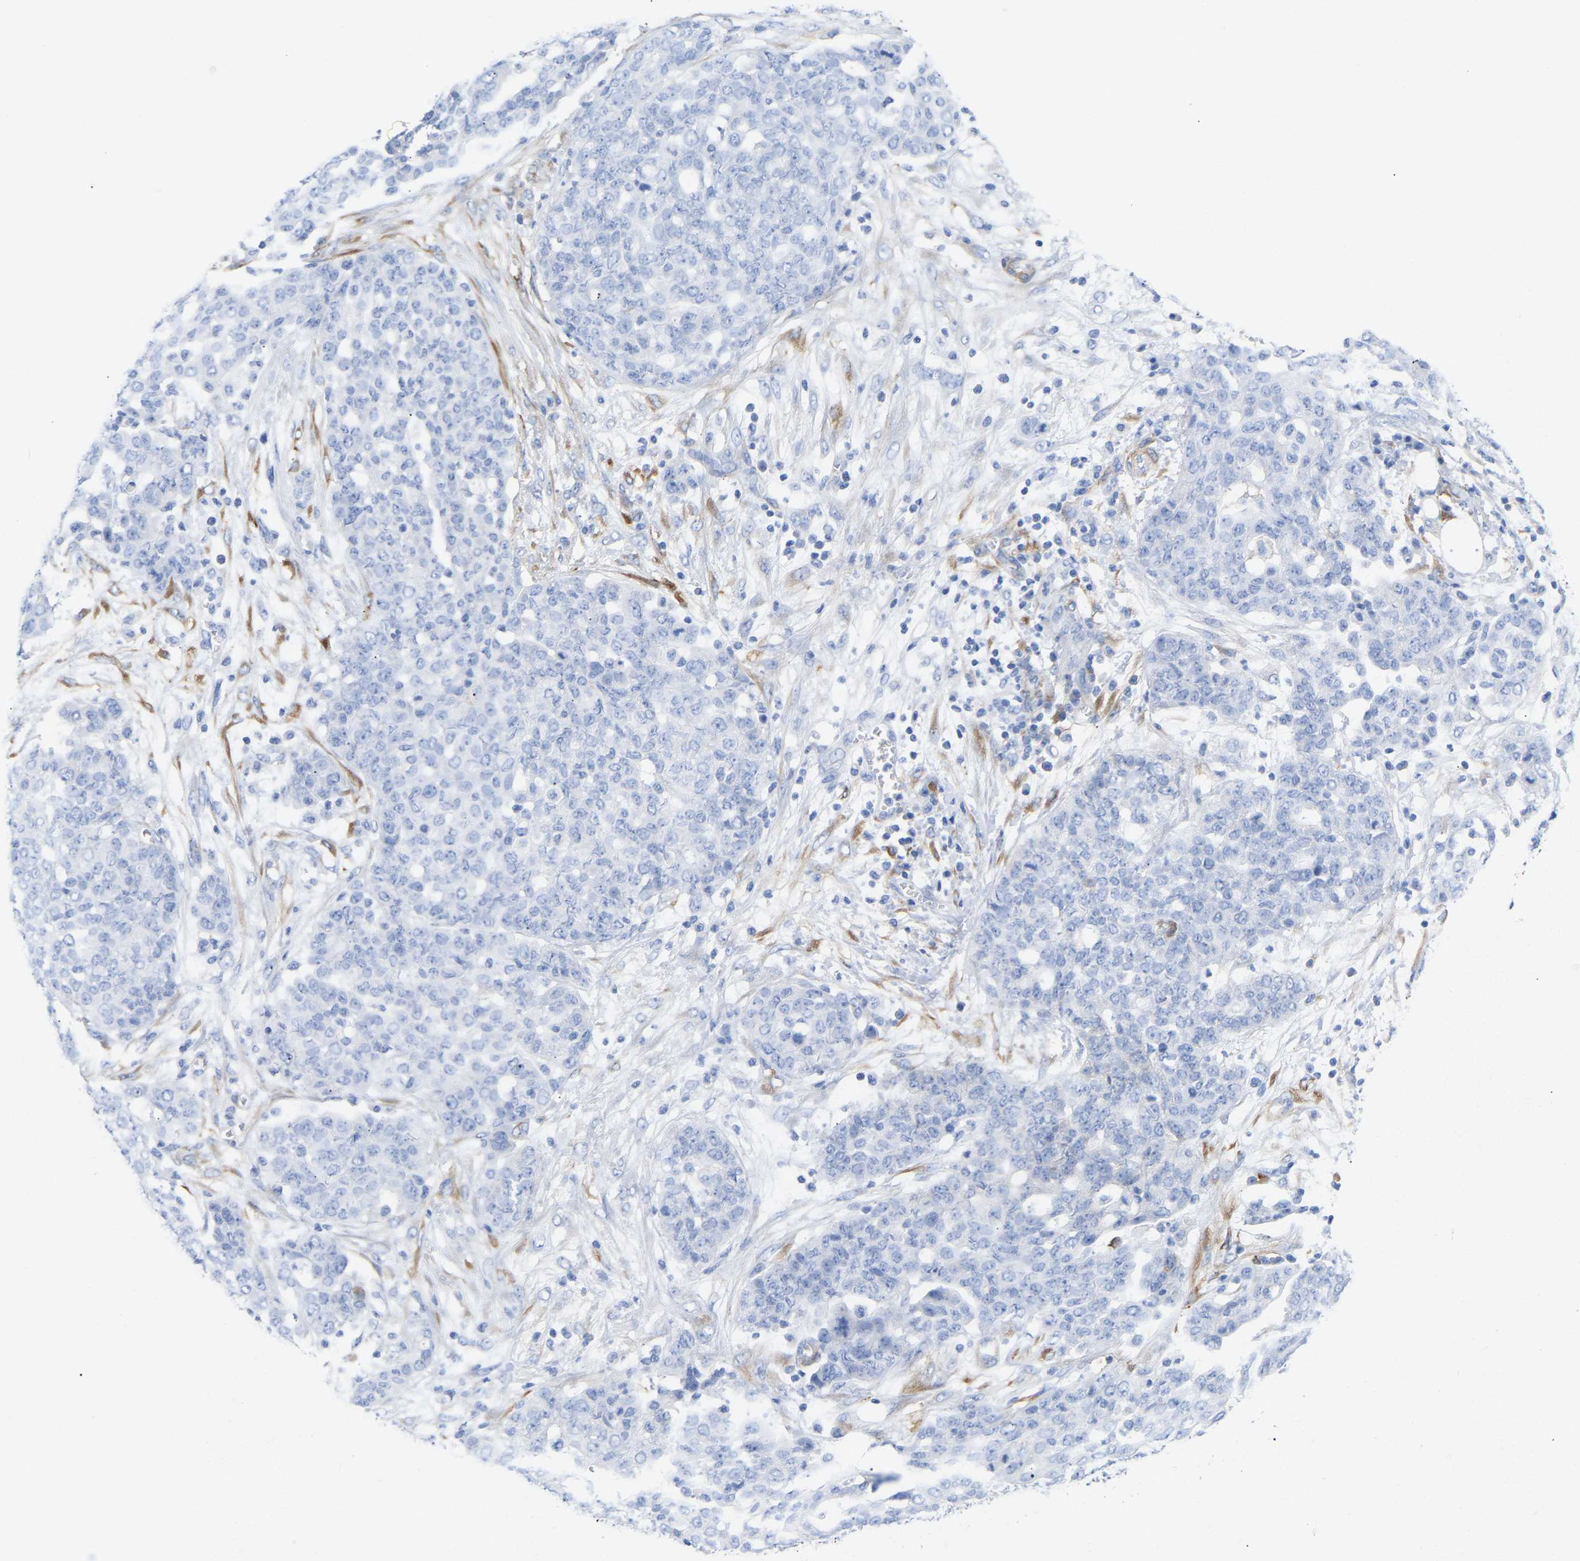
{"staining": {"intensity": "negative", "quantity": "none", "location": "none"}, "tissue": "ovarian cancer", "cell_type": "Tumor cells", "image_type": "cancer", "snomed": [{"axis": "morphology", "description": "Cystadenocarcinoma, serous, NOS"}, {"axis": "topography", "description": "Soft tissue"}, {"axis": "topography", "description": "Ovary"}], "caption": "Ovarian serous cystadenocarcinoma stained for a protein using immunohistochemistry (IHC) reveals no staining tumor cells.", "gene": "AMPH", "patient": {"sex": "female", "age": 57}}